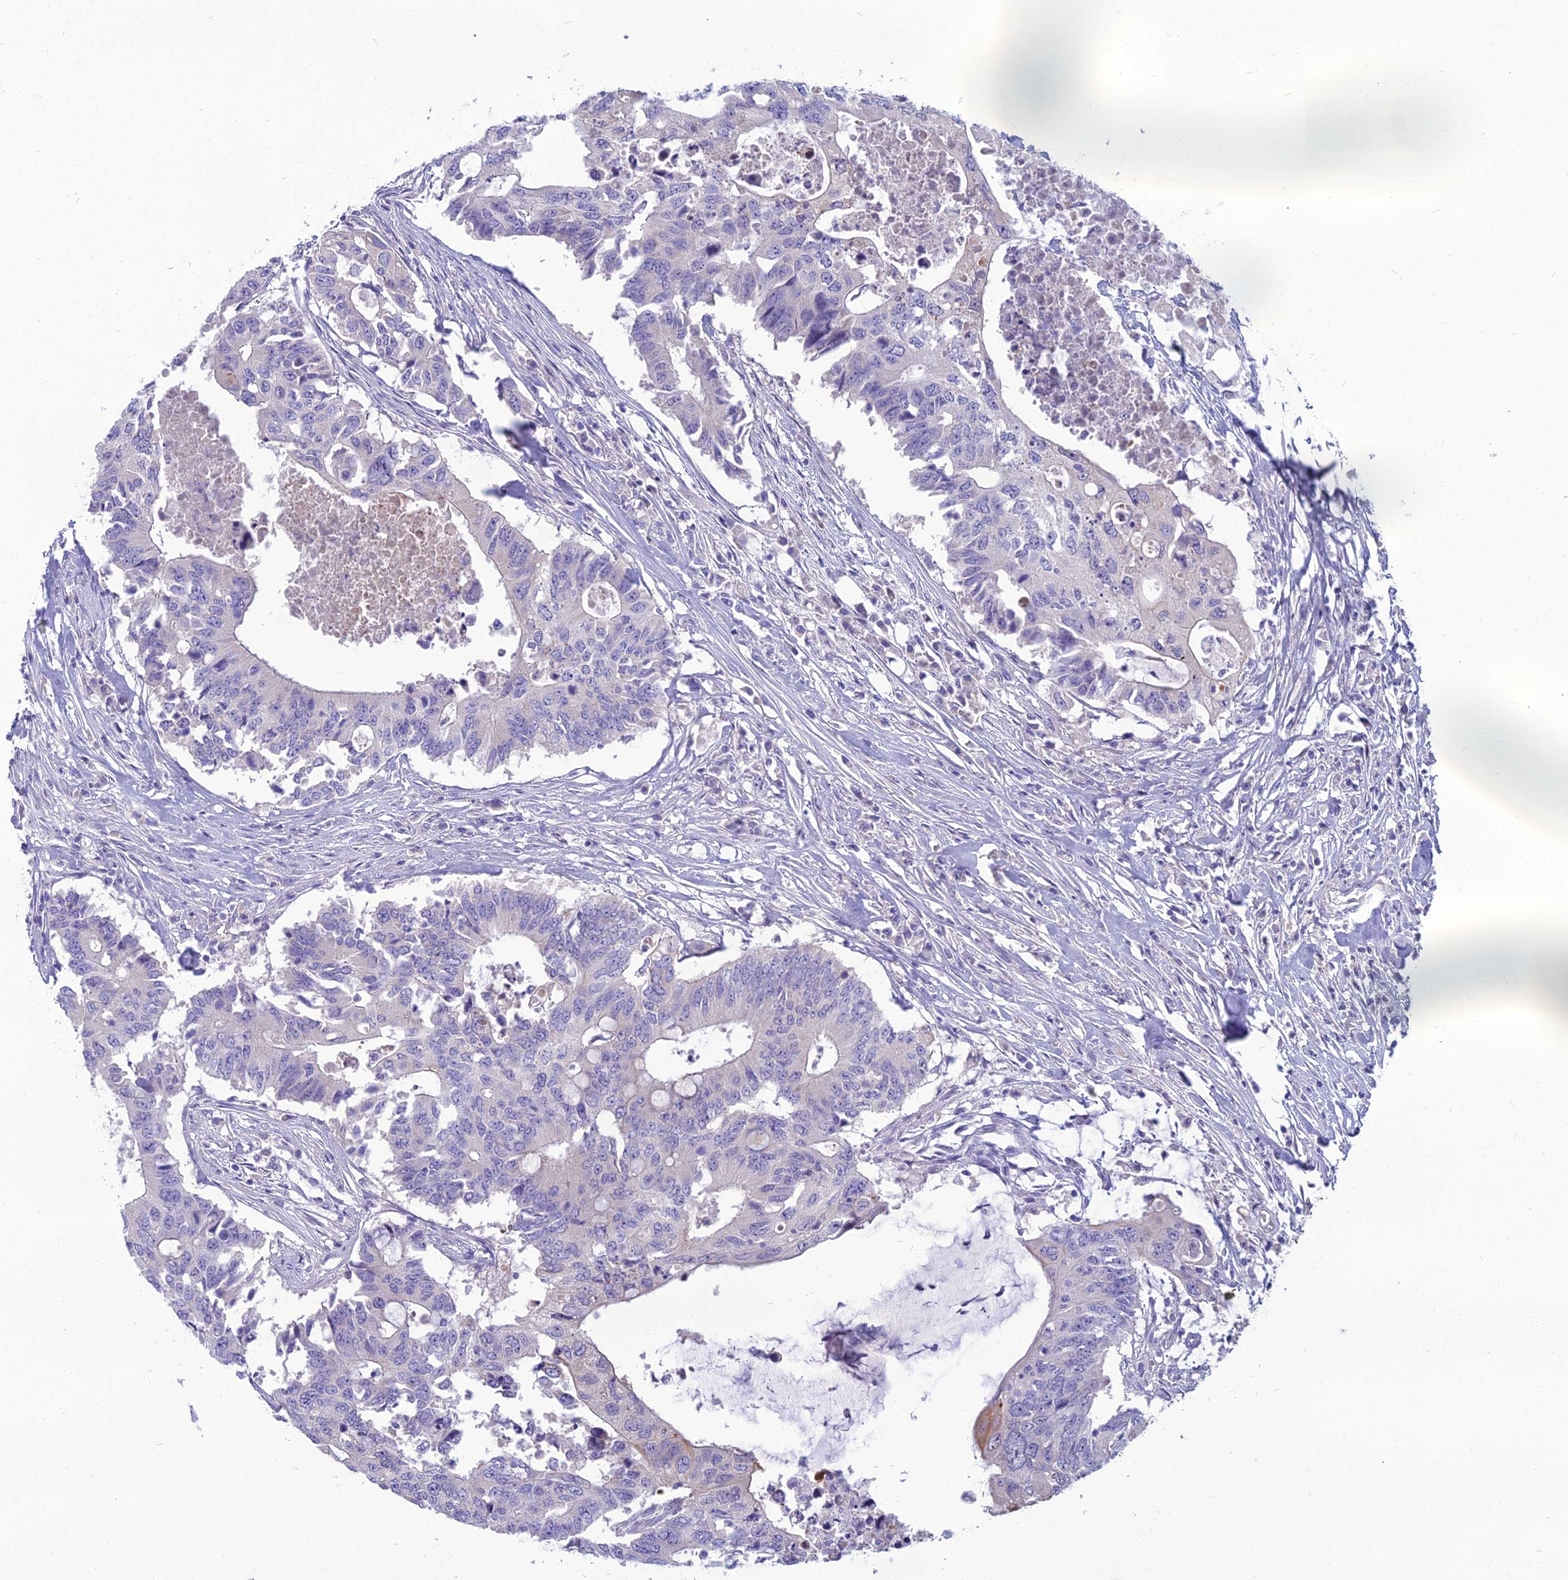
{"staining": {"intensity": "negative", "quantity": "none", "location": "none"}, "tissue": "colorectal cancer", "cell_type": "Tumor cells", "image_type": "cancer", "snomed": [{"axis": "morphology", "description": "Adenocarcinoma, NOS"}, {"axis": "topography", "description": "Colon"}], "caption": "Colorectal cancer (adenocarcinoma) stained for a protein using IHC displays no expression tumor cells.", "gene": "SPTLC3", "patient": {"sex": "male", "age": 71}}